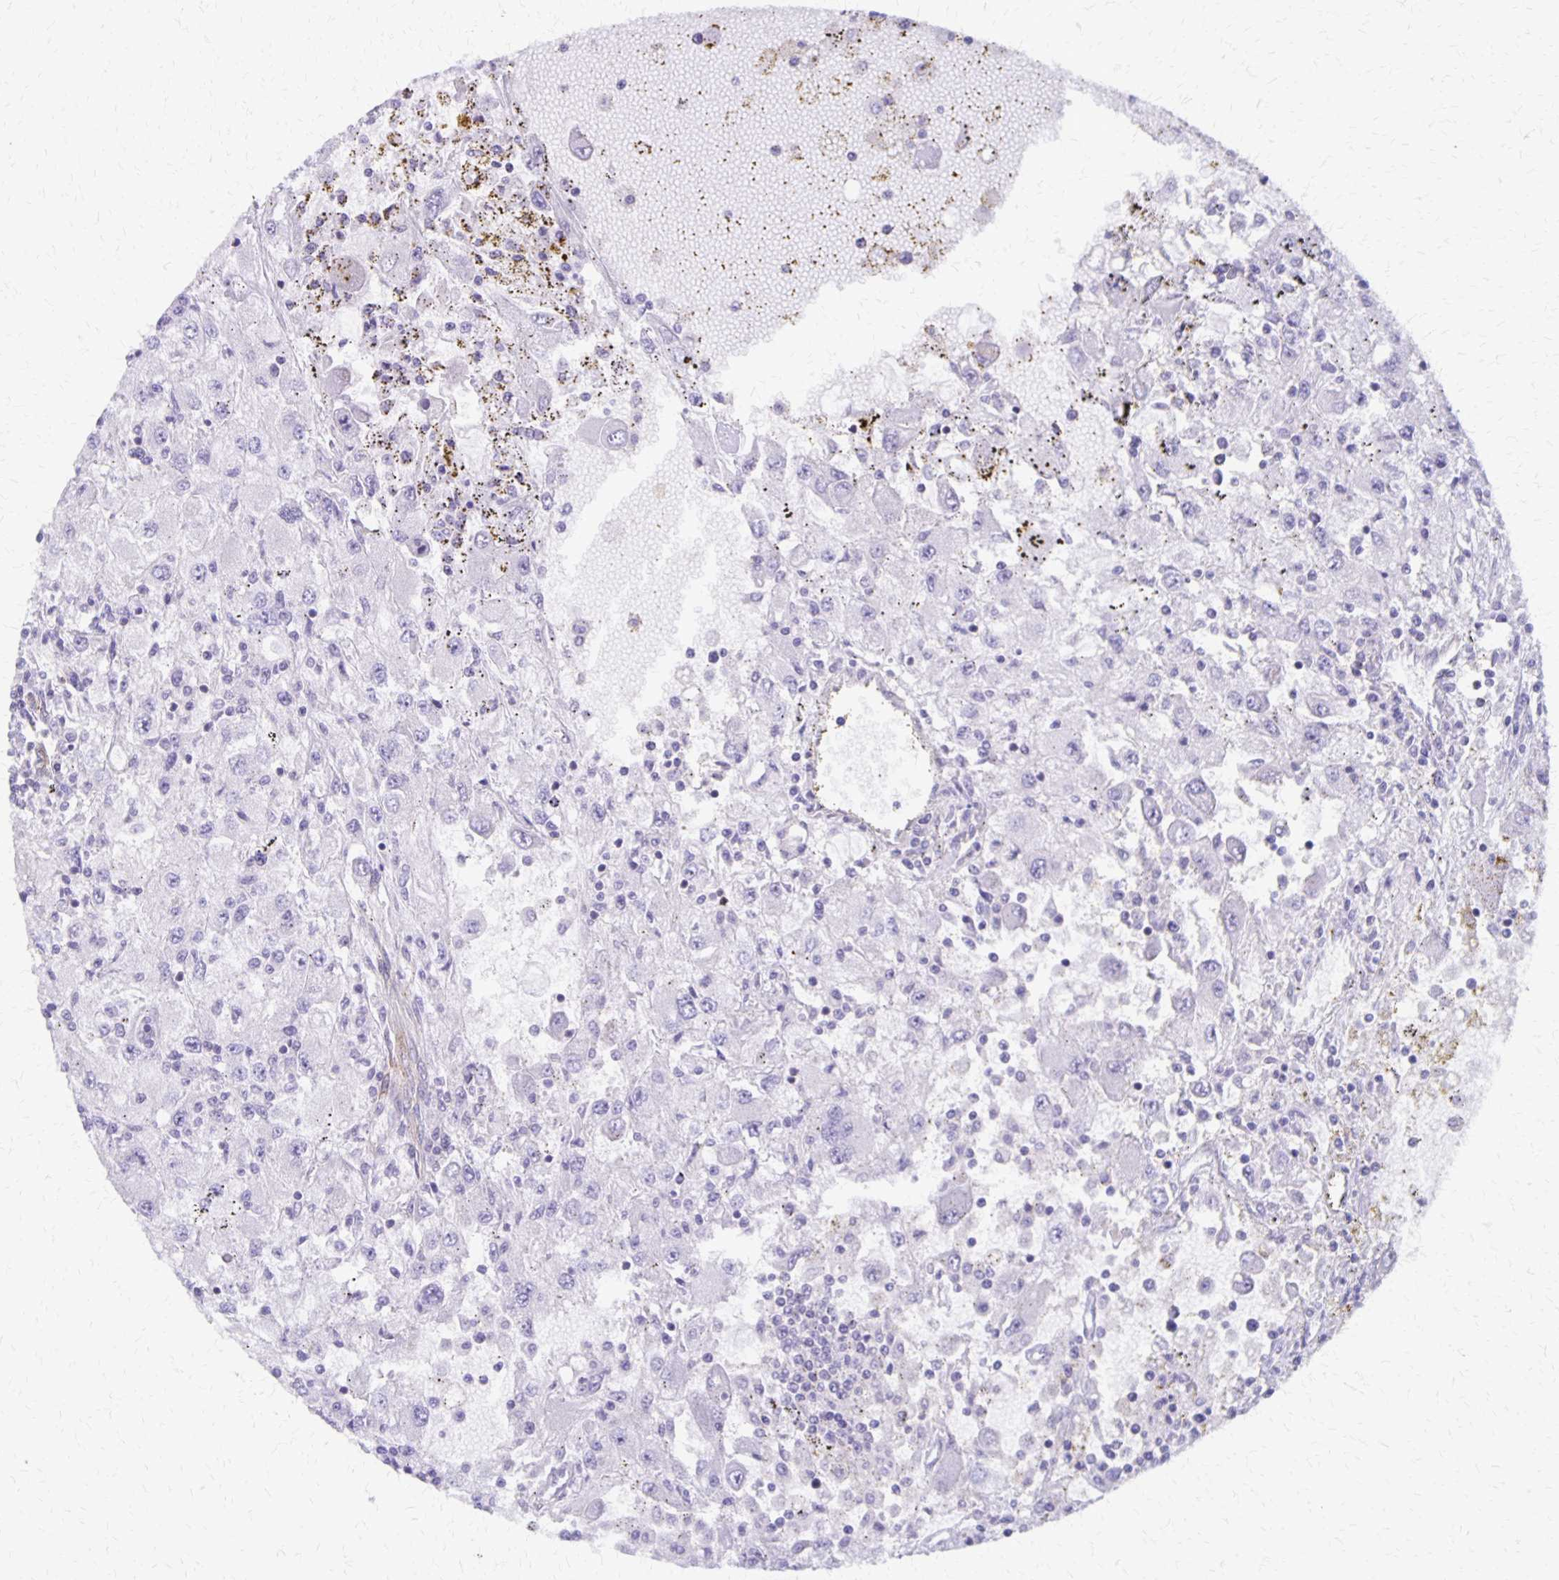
{"staining": {"intensity": "negative", "quantity": "none", "location": "none"}, "tissue": "renal cancer", "cell_type": "Tumor cells", "image_type": "cancer", "snomed": [{"axis": "morphology", "description": "Adenocarcinoma, NOS"}, {"axis": "topography", "description": "Kidney"}], "caption": "Tumor cells are negative for brown protein staining in adenocarcinoma (renal).", "gene": "SEPTIN5", "patient": {"sex": "female", "age": 67}}